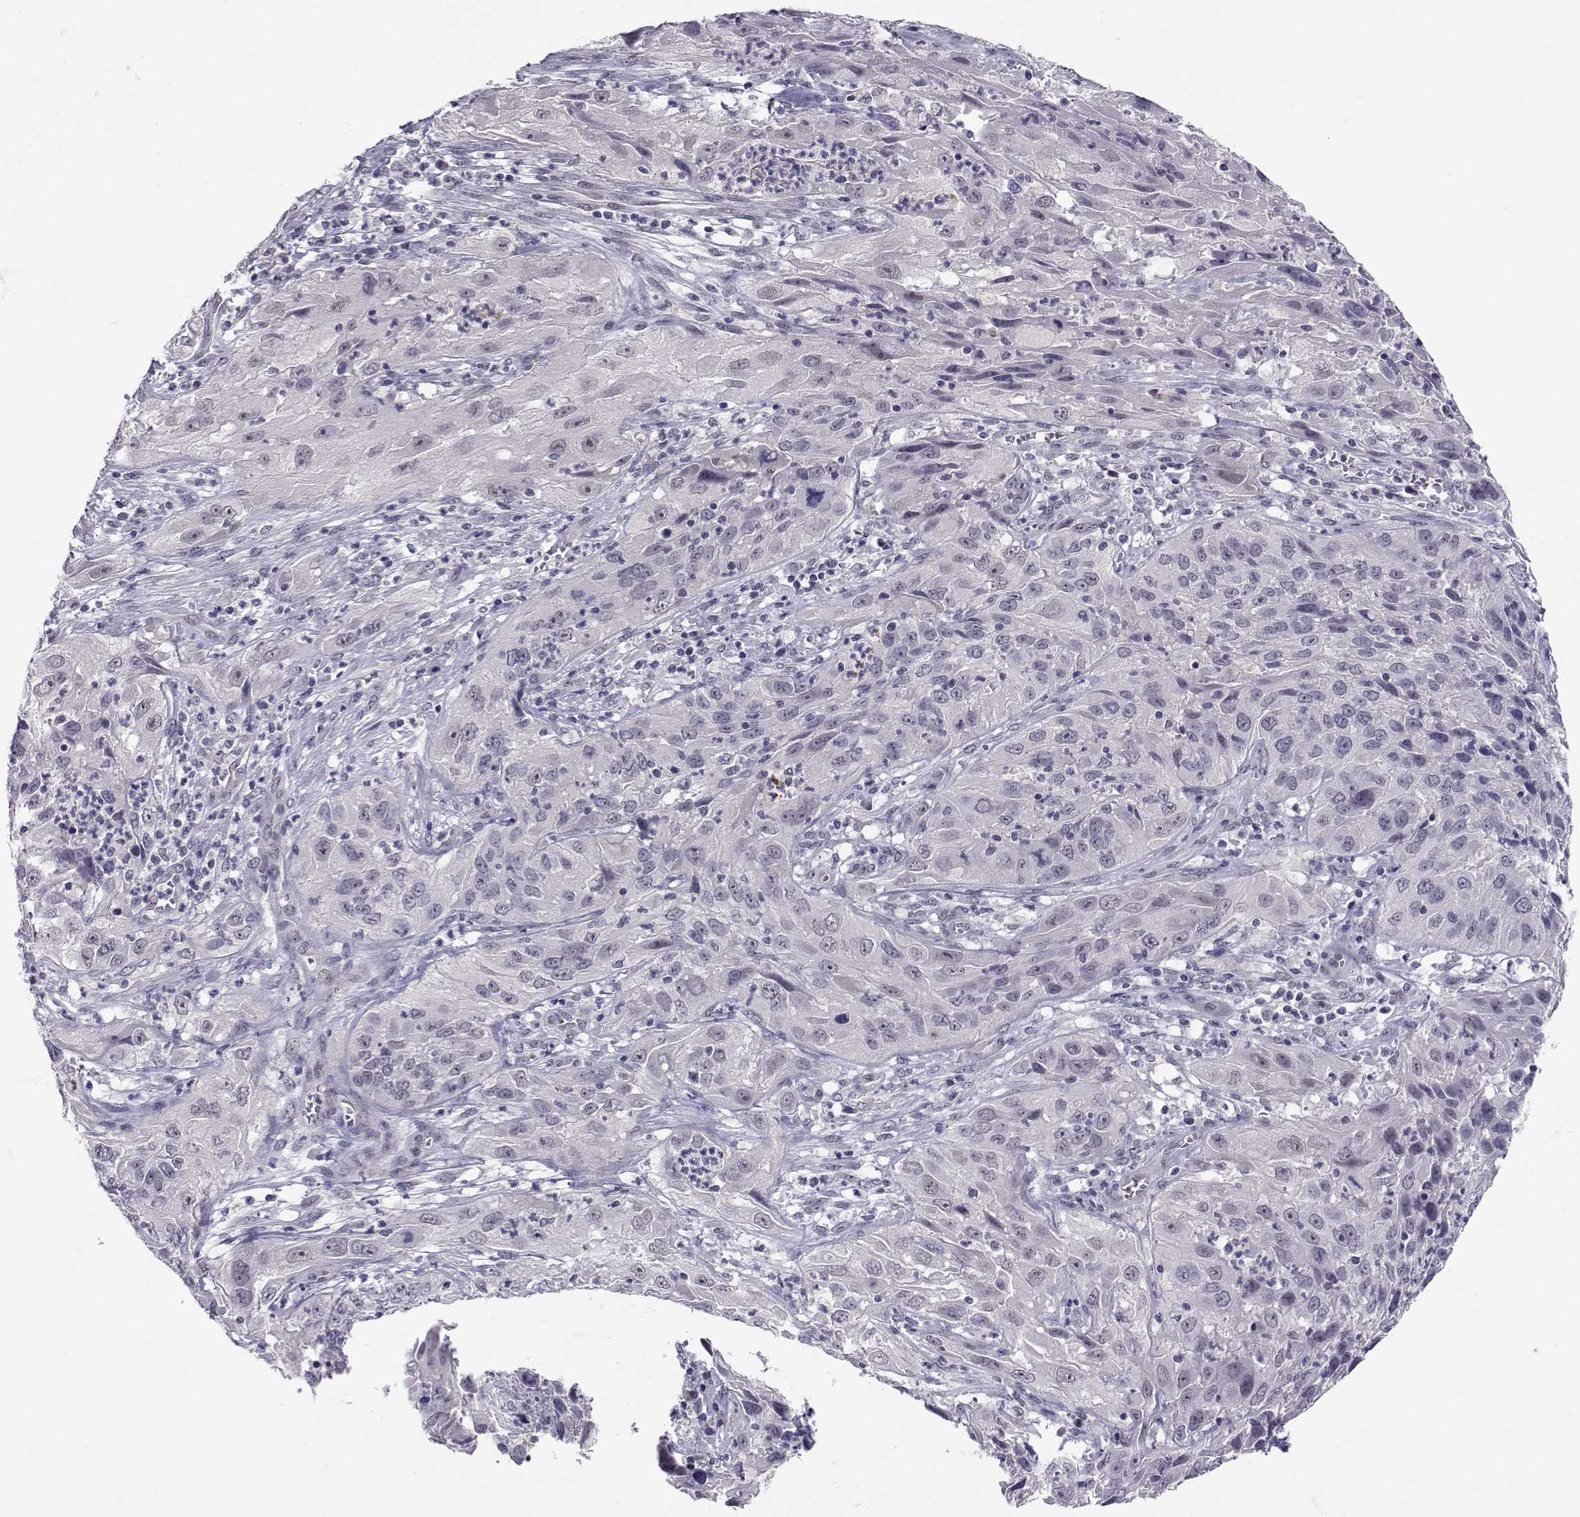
{"staining": {"intensity": "negative", "quantity": "none", "location": "none"}, "tissue": "cervical cancer", "cell_type": "Tumor cells", "image_type": "cancer", "snomed": [{"axis": "morphology", "description": "Squamous cell carcinoma, NOS"}, {"axis": "topography", "description": "Cervix"}], "caption": "Immunohistochemical staining of human squamous cell carcinoma (cervical) demonstrates no significant staining in tumor cells. (DAB (3,3'-diaminobenzidine) immunohistochemistry with hematoxylin counter stain).", "gene": "SLC6A3", "patient": {"sex": "female", "age": 32}}